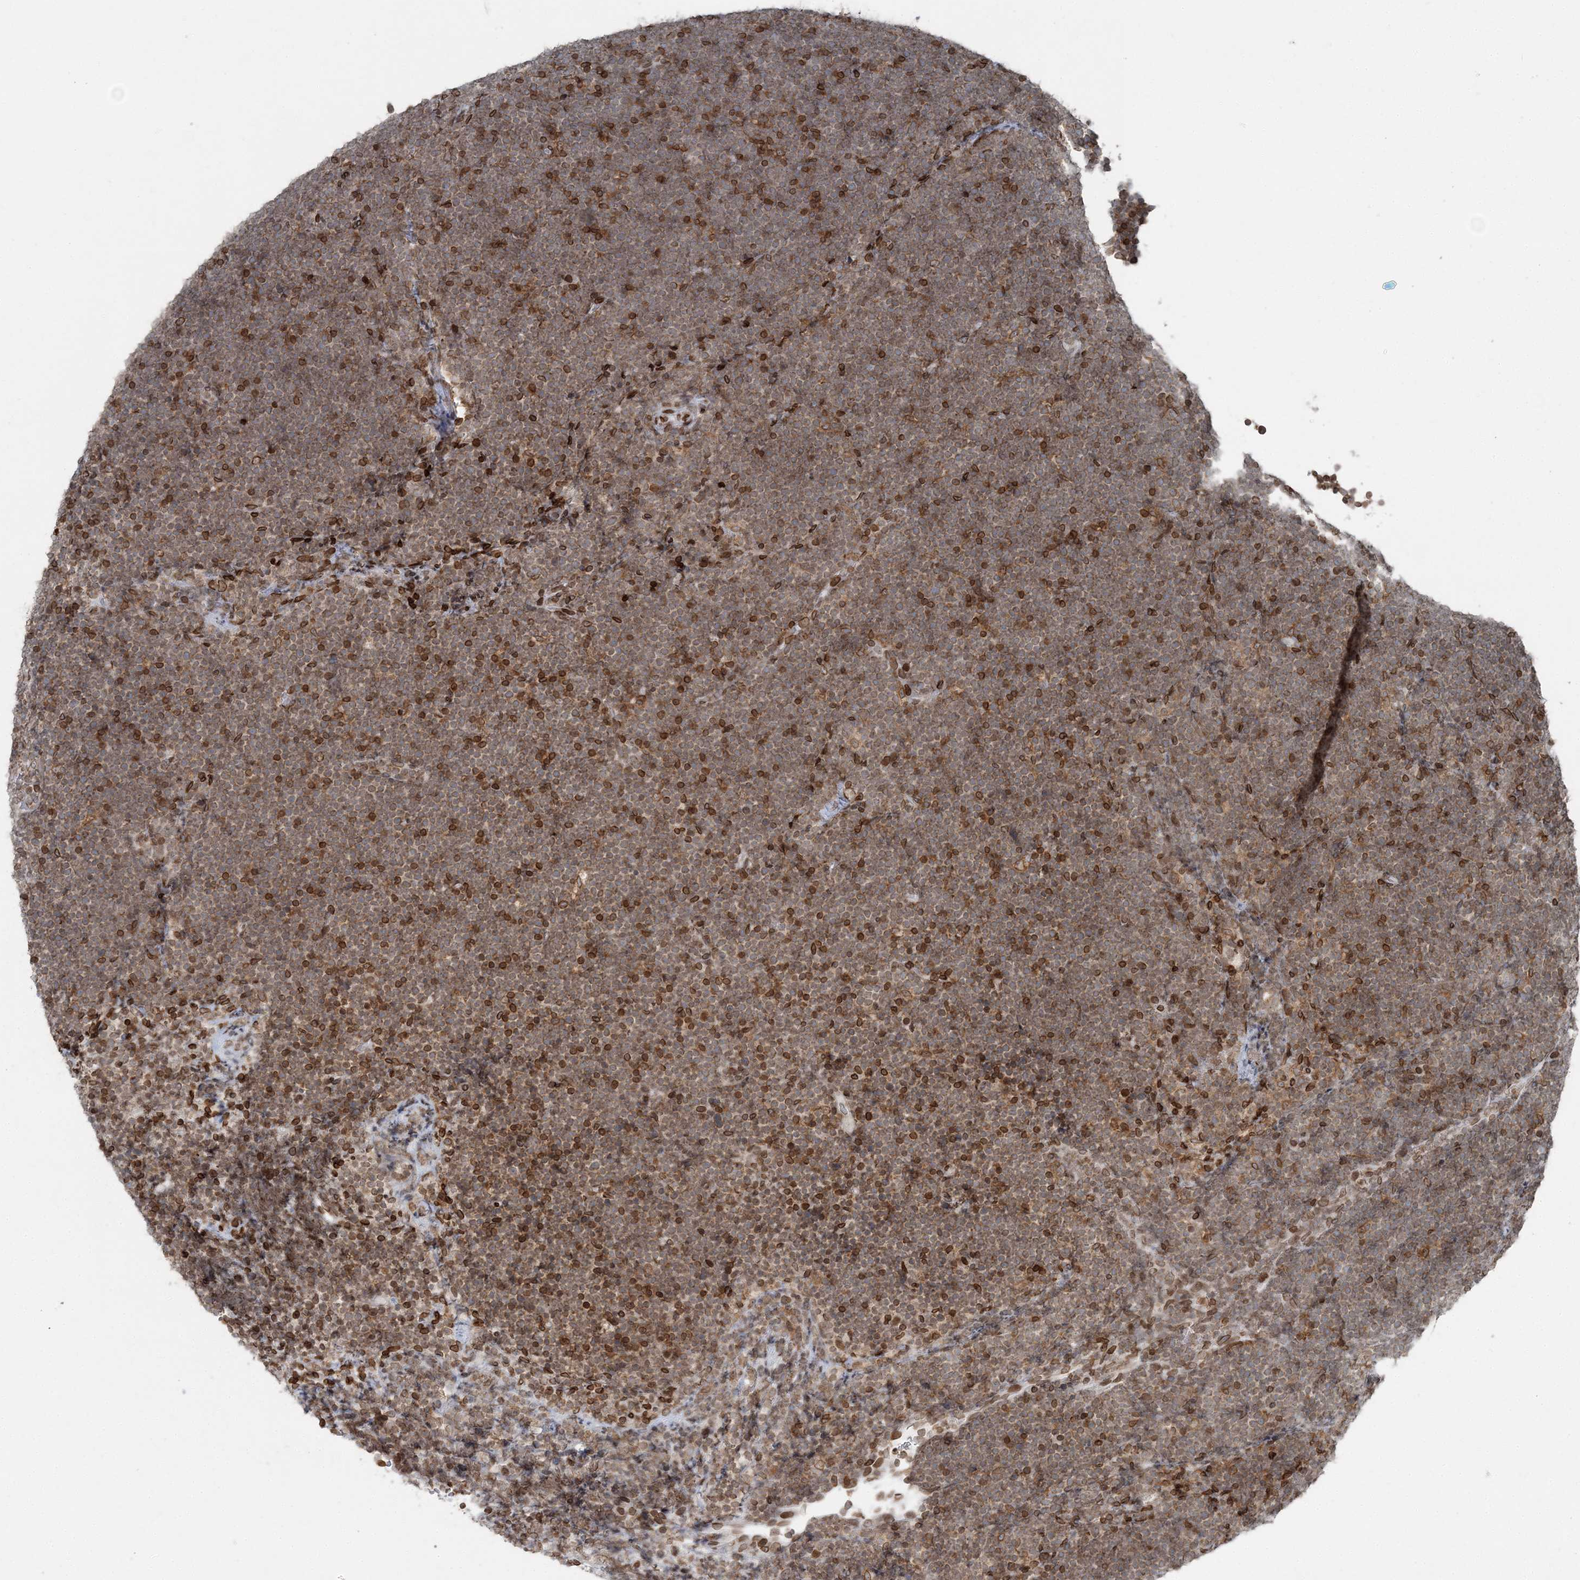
{"staining": {"intensity": "moderate", "quantity": ">75%", "location": "cytoplasmic/membranous"}, "tissue": "lymphoma", "cell_type": "Tumor cells", "image_type": "cancer", "snomed": [{"axis": "morphology", "description": "Malignant lymphoma, non-Hodgkin's type, High grade"}, {"axis": "topography", "description": "Lymph node"}], "caption": "Brown immunohistochemical staining in human malignant lymphoma, non-Hodgkin's type (high-grade) exhibits moderate cytoplasmic/membranous expression in approximately >75% of tumor cells.", "gene": "GJD4", "patient": {"sex": "male", "age": 13}}